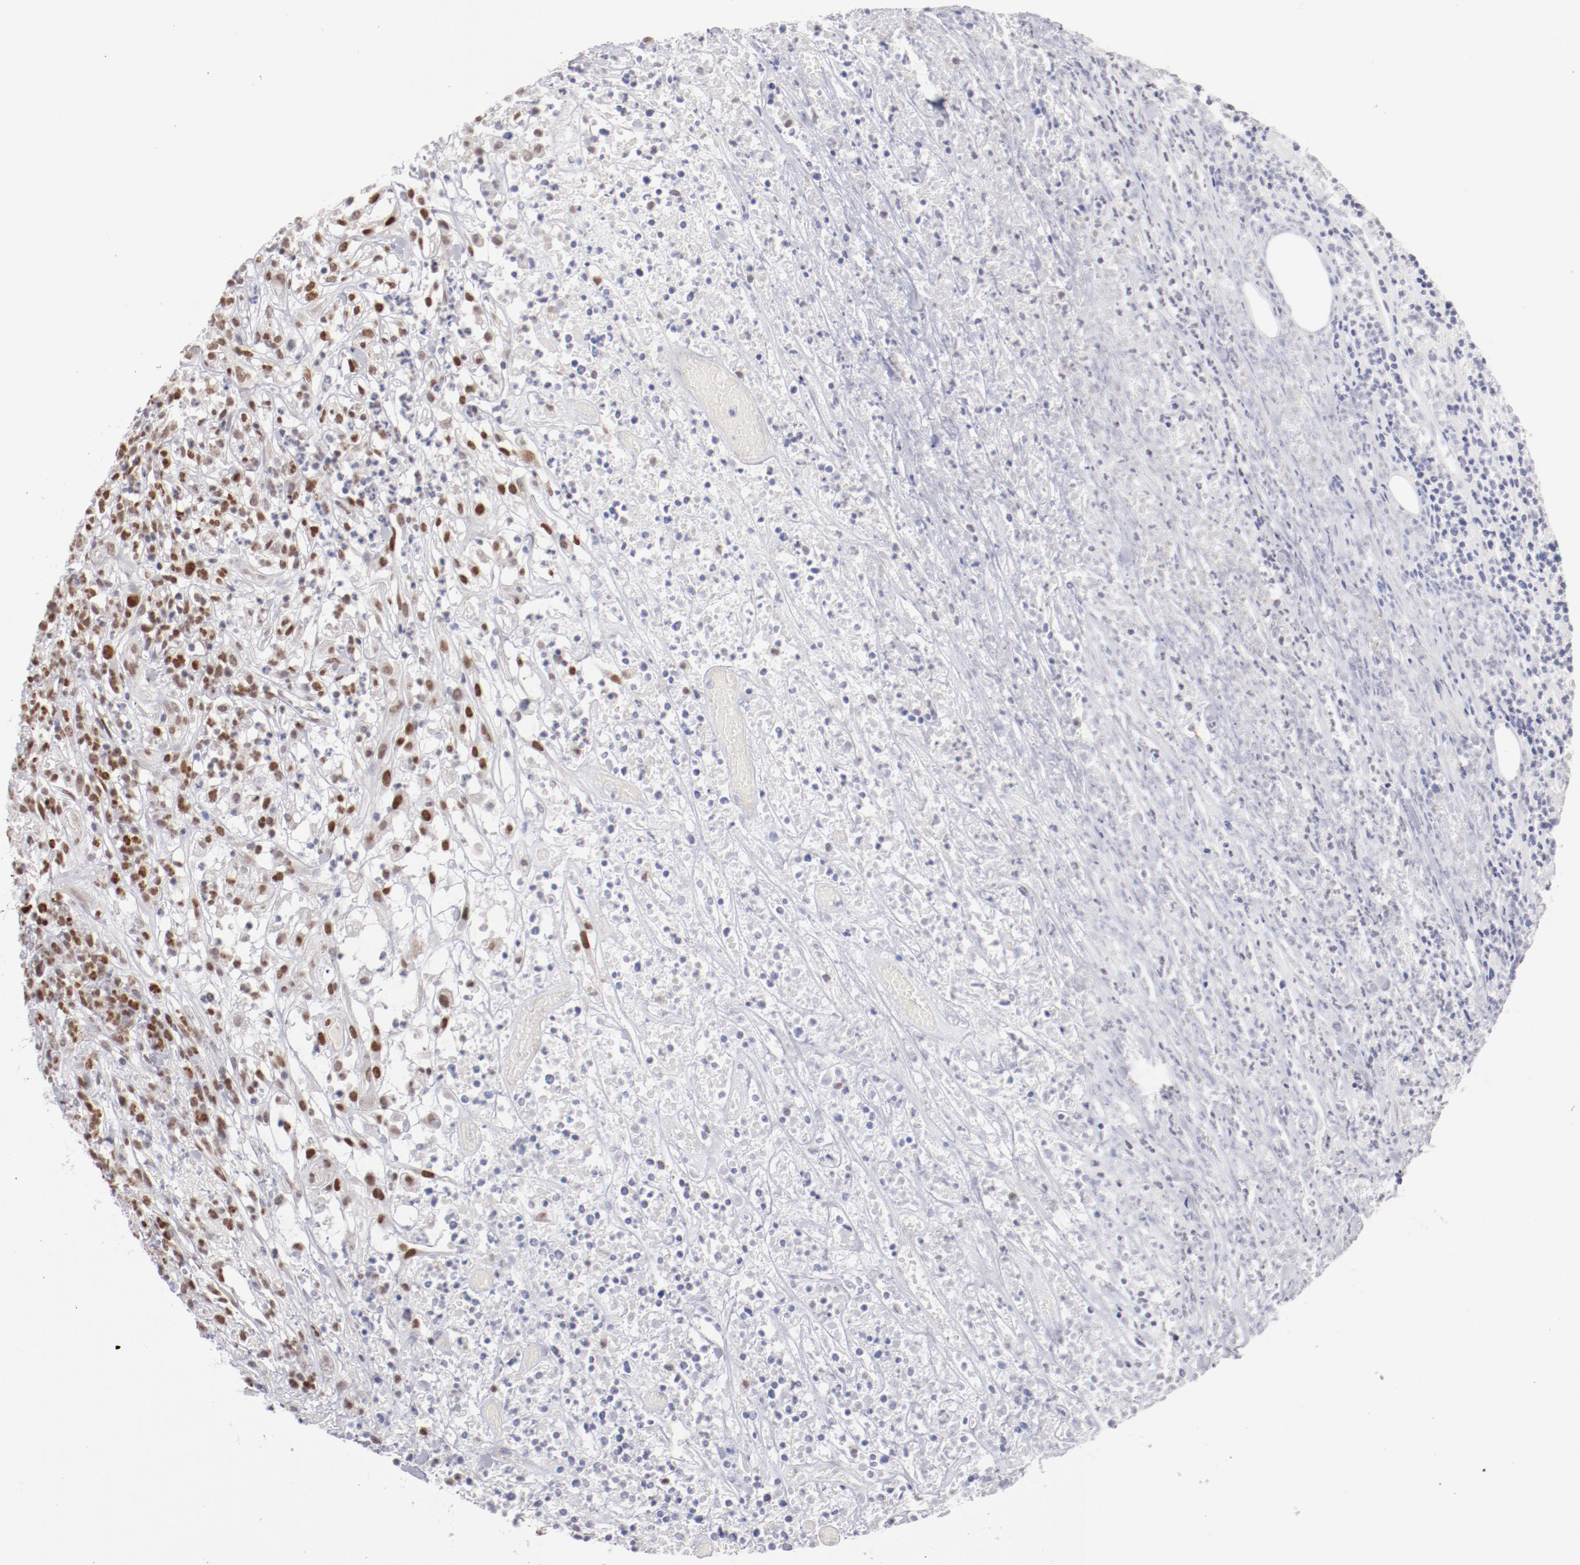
{"staining": {"intensity": "strong", "quantity": "<25%", "location": "nuclear"}, "tissue": "lymphoma", "cell_type": "Tumor cells", "image_type": "cancer", "snomed": [{"axis": "morphology", "description": "Malignant lymphoma, non-Hodgkin's type, High grade"}, {"axis": "topography", "description": "Lymph node"}], "caption": "High-magnification brightfield microscopy of lymphoma stained with DAB (3,3'-diaminobenzidine) (brown) and counterstained with hematoxylin (blue). tumor cells exhibit strong nuclear expression is appreciated in approximately<25% of cells. (brown staining indicates protein expression, while blue staining denotes nuclei).", "gene": "TFAP4", "patient": {"sex": "female", "age": 73}}